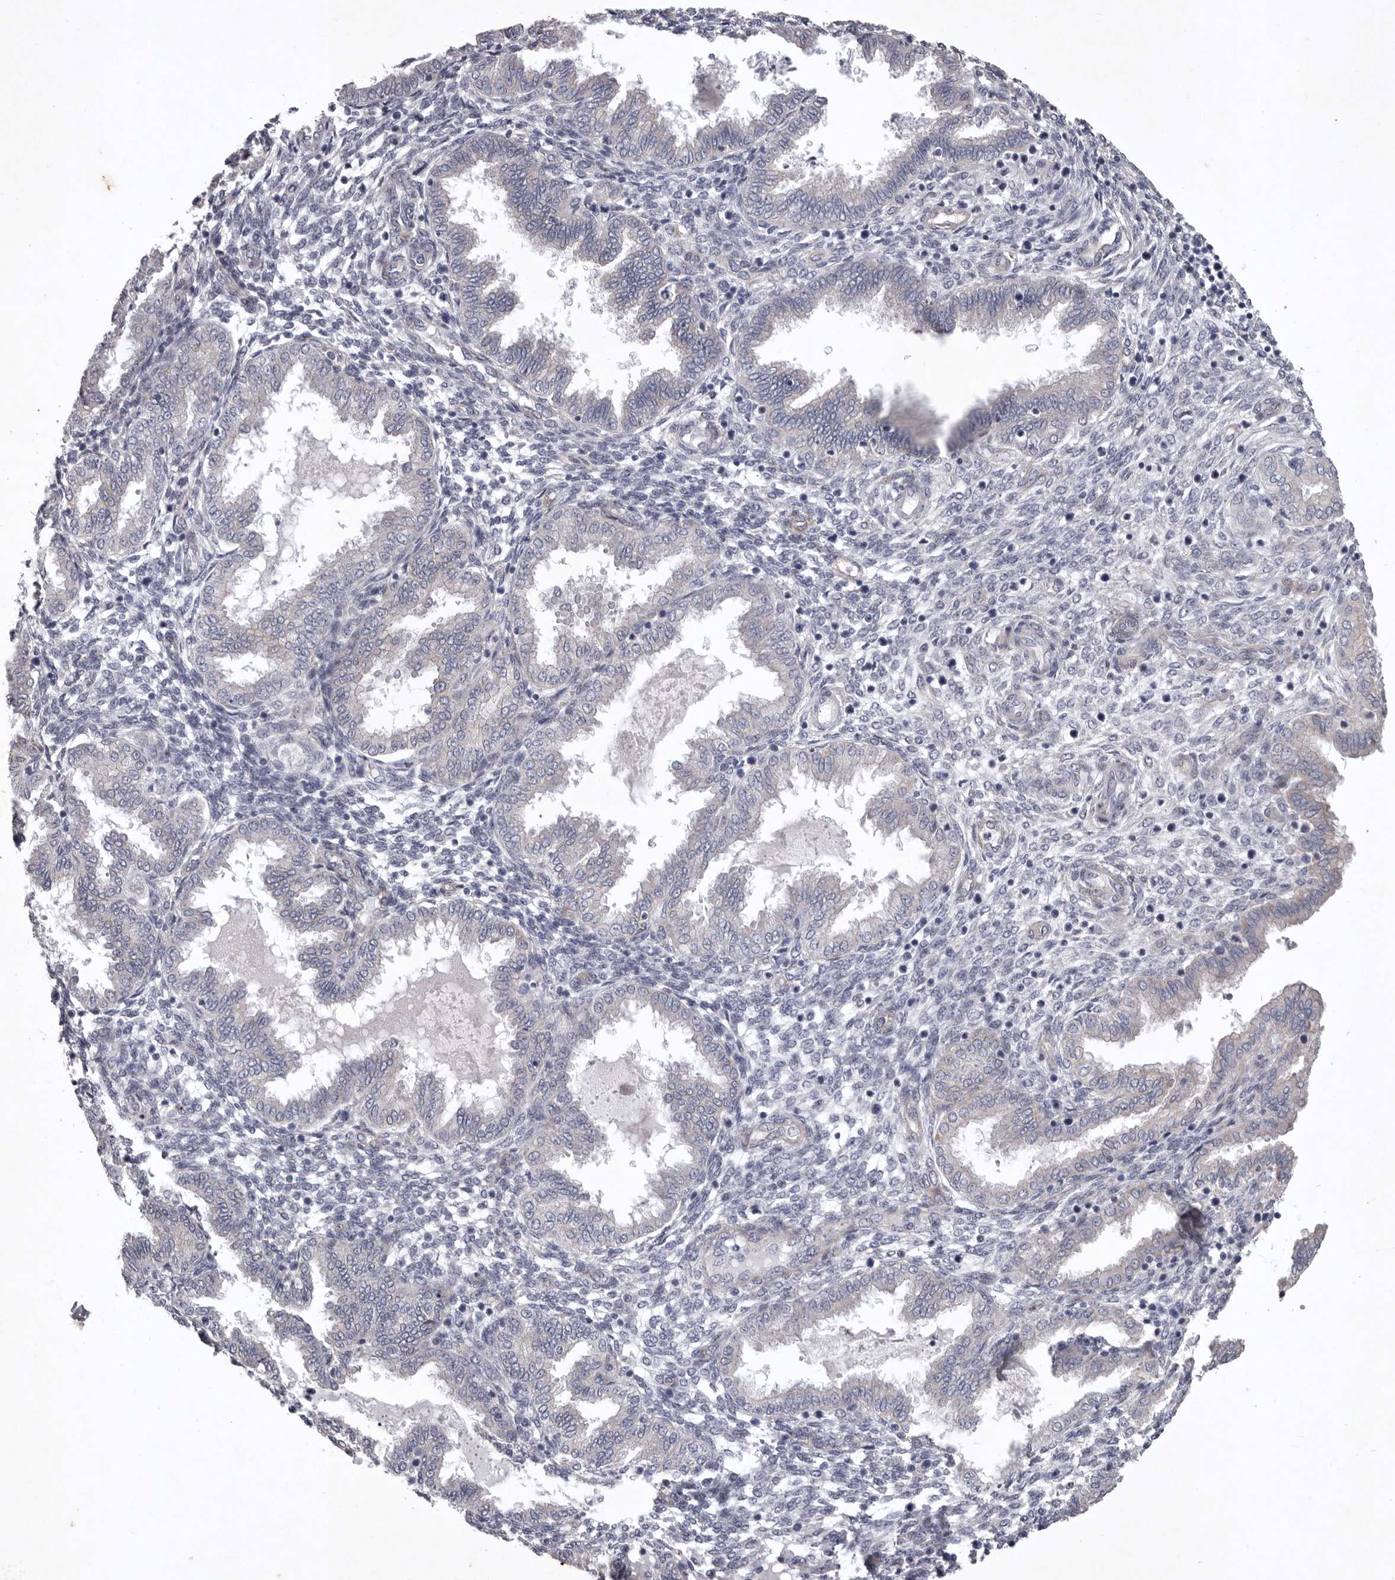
{"staining": {"intensity": "negative", "quantity": "none", "location": "none"}, "tissue": "endometrium", "cell_type": "Cells in endometrial stroma", "image_type": "normal", "snomed": [{"axis": "morphology", "description": "Normal tissue, NOS"}, {"axis": "topography", "description": "Endometrium"}], "caption": "Cells in endometrial stroma show no significant protein positivity in normal endometrium.", "gene": "NKAIN4", "patient": {"sex": "female", "age": 33}}